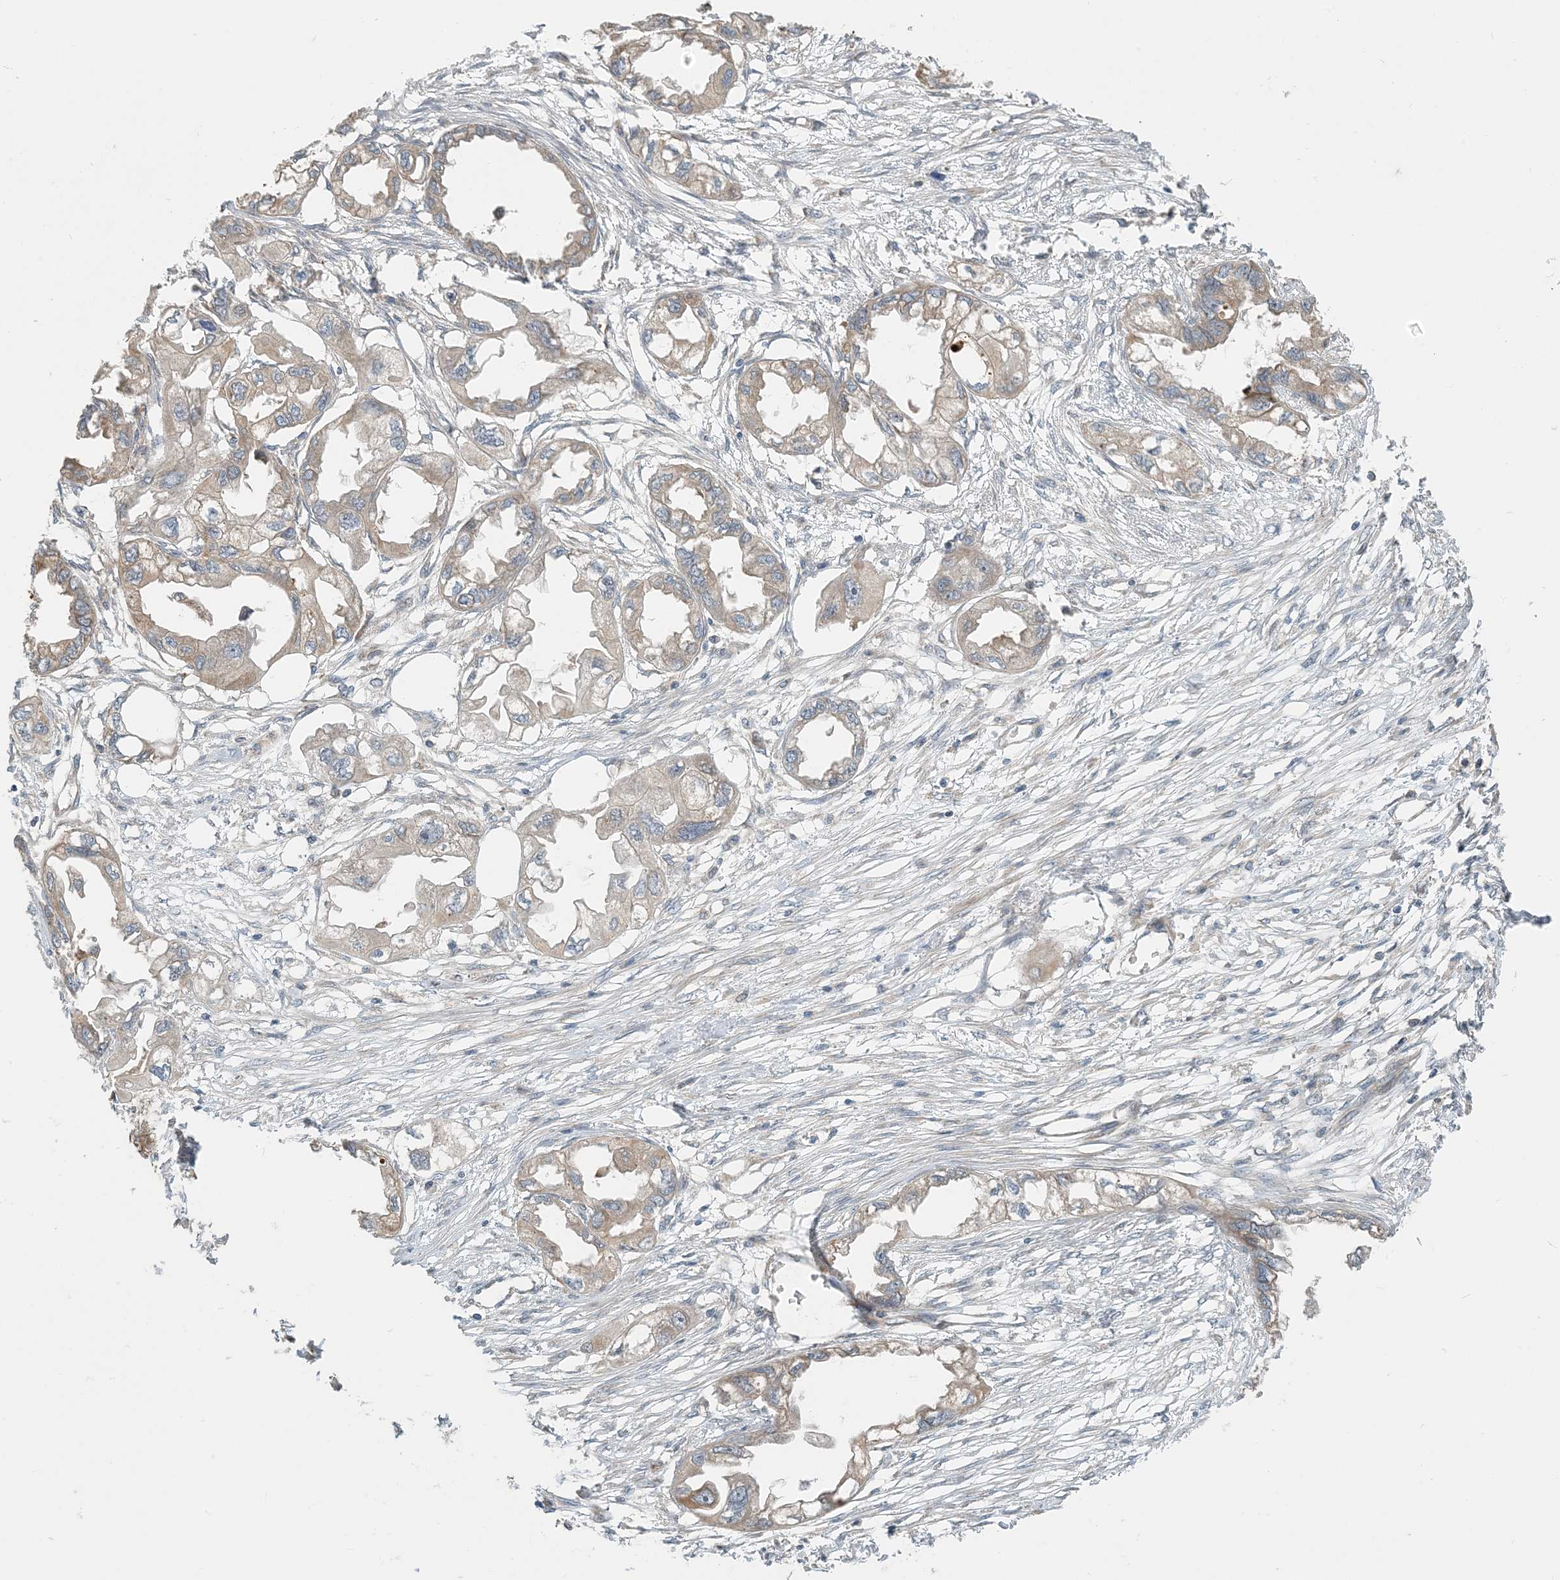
{"staining": {"intensity": "weak", "quantity": ">75%", "location": "cytoplasmic/membranous"}, "tissue": "endometrial cancer", "cell_type": "Tumor cells", "image_type": "cancer", "snomed": [{"axis": "morphology", "description": "Adenocarcinoma, NOS"}, {"axis": "morphology", "description": "Adenocarcinoma, metastatic, NOS"}, {"axis": "topography", "description": "Adipose tissue"}, {"axis": "topography", "description": "Endometrium"}], "caption": "Immunohistochemical staining of metastatic adenocarcinoma (endometrial) shows weak cytoplasmic/membranous protein positivity in approximately >75% of tumor cells.", "gene": "ZBTB3", "patient": {"sex": "female", "age": 67}}